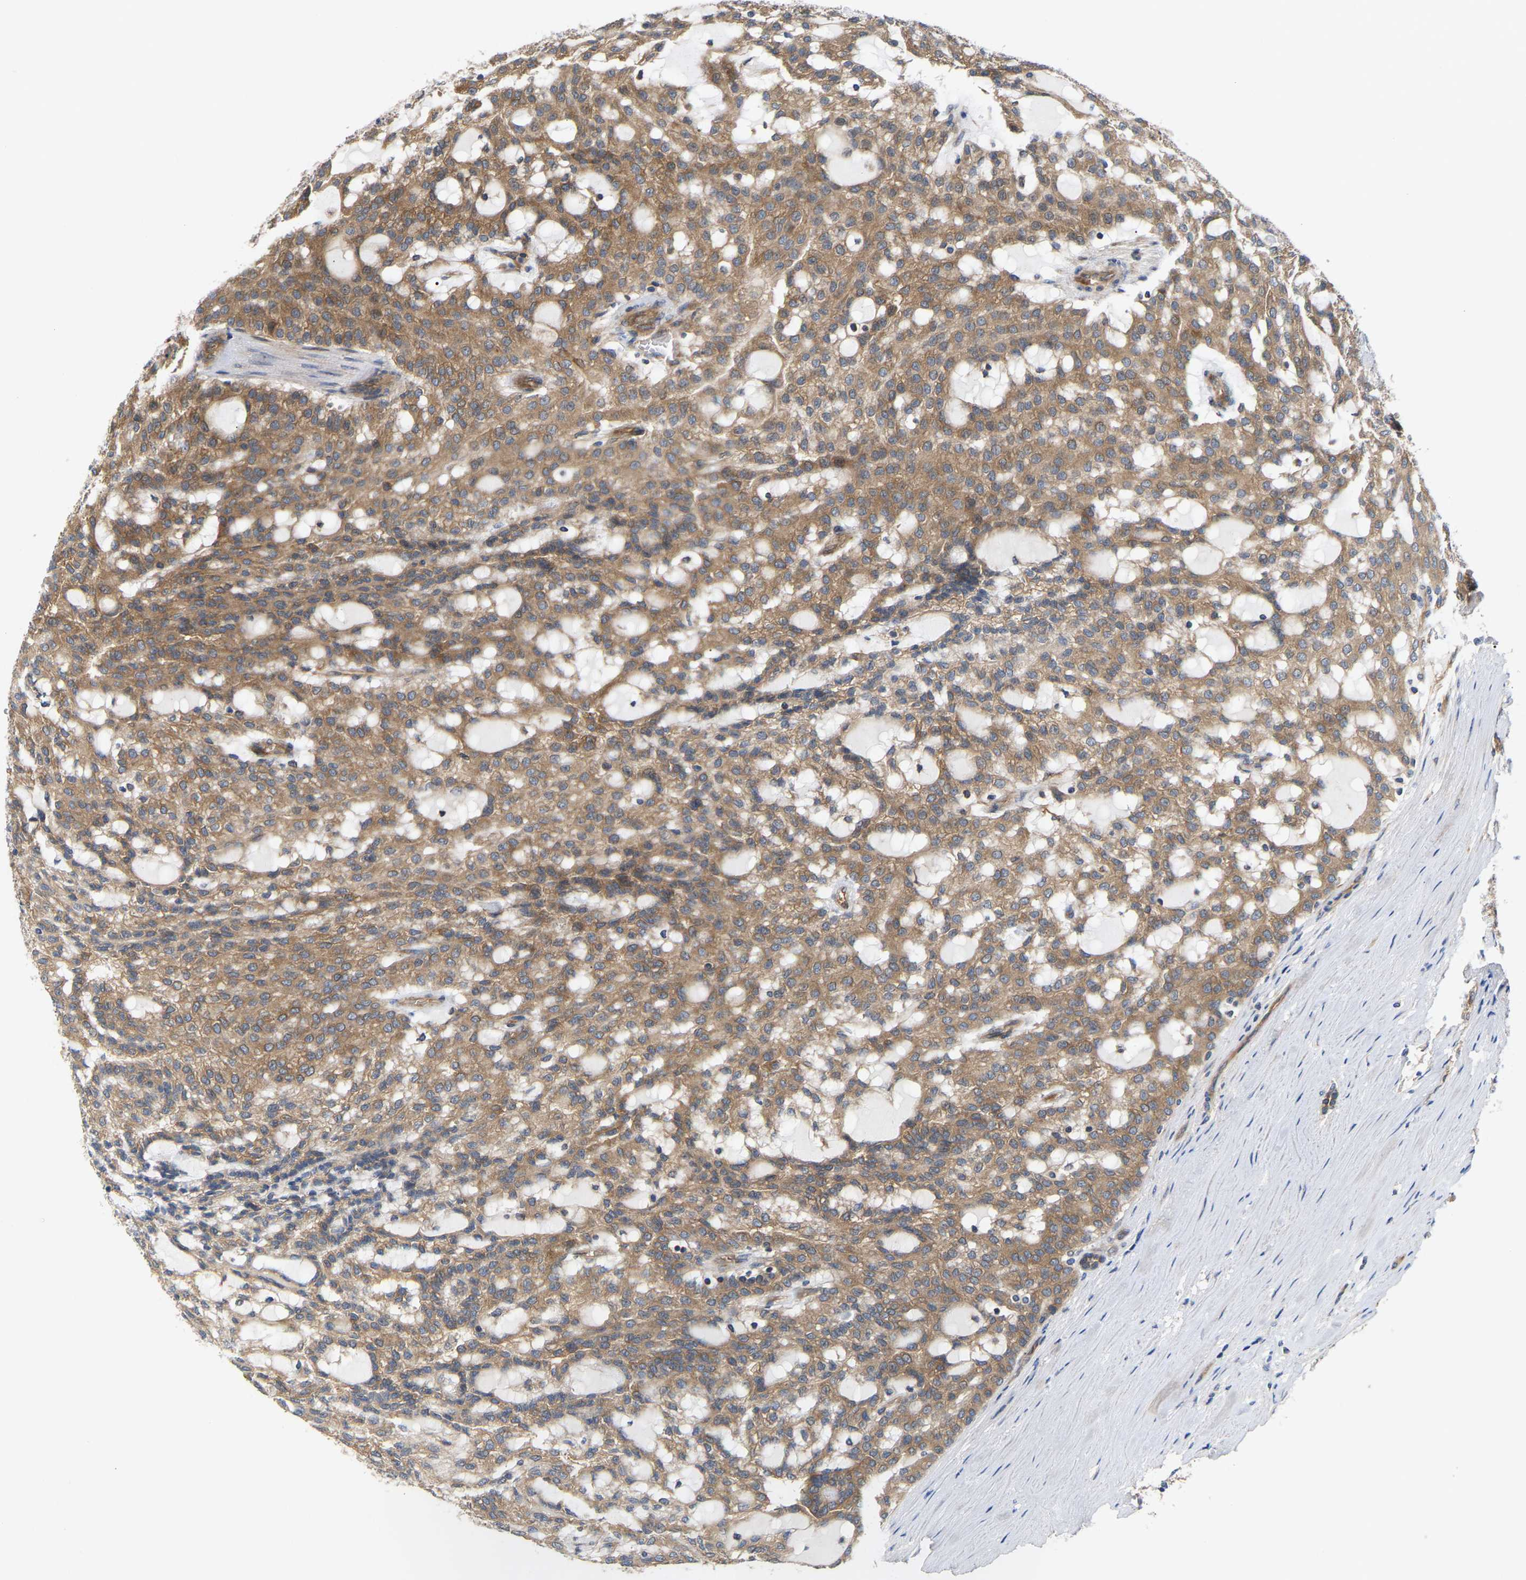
{"staining": {"intensity": "moderate", "quantity": ">75%", "location": "cytoplasmic/membranous"}, "tissue": "renal cancer", "cell_type": "Tumor cells", "image_type": "cancer", "snomed": [{"axis": "morphology", "description": "Adenocarcinoma, NOS"}, {"axis": "topography", "description": "Kidney"}], "caption": "A histopathology image of renal cancer (adenocarcinoma) stained for a protein demonstrates moderate cytoplasmic/membranous brown staining in tumor cells.", "gene": "LAPTM4B", "patient": {"sex": "male", "age": 63}}